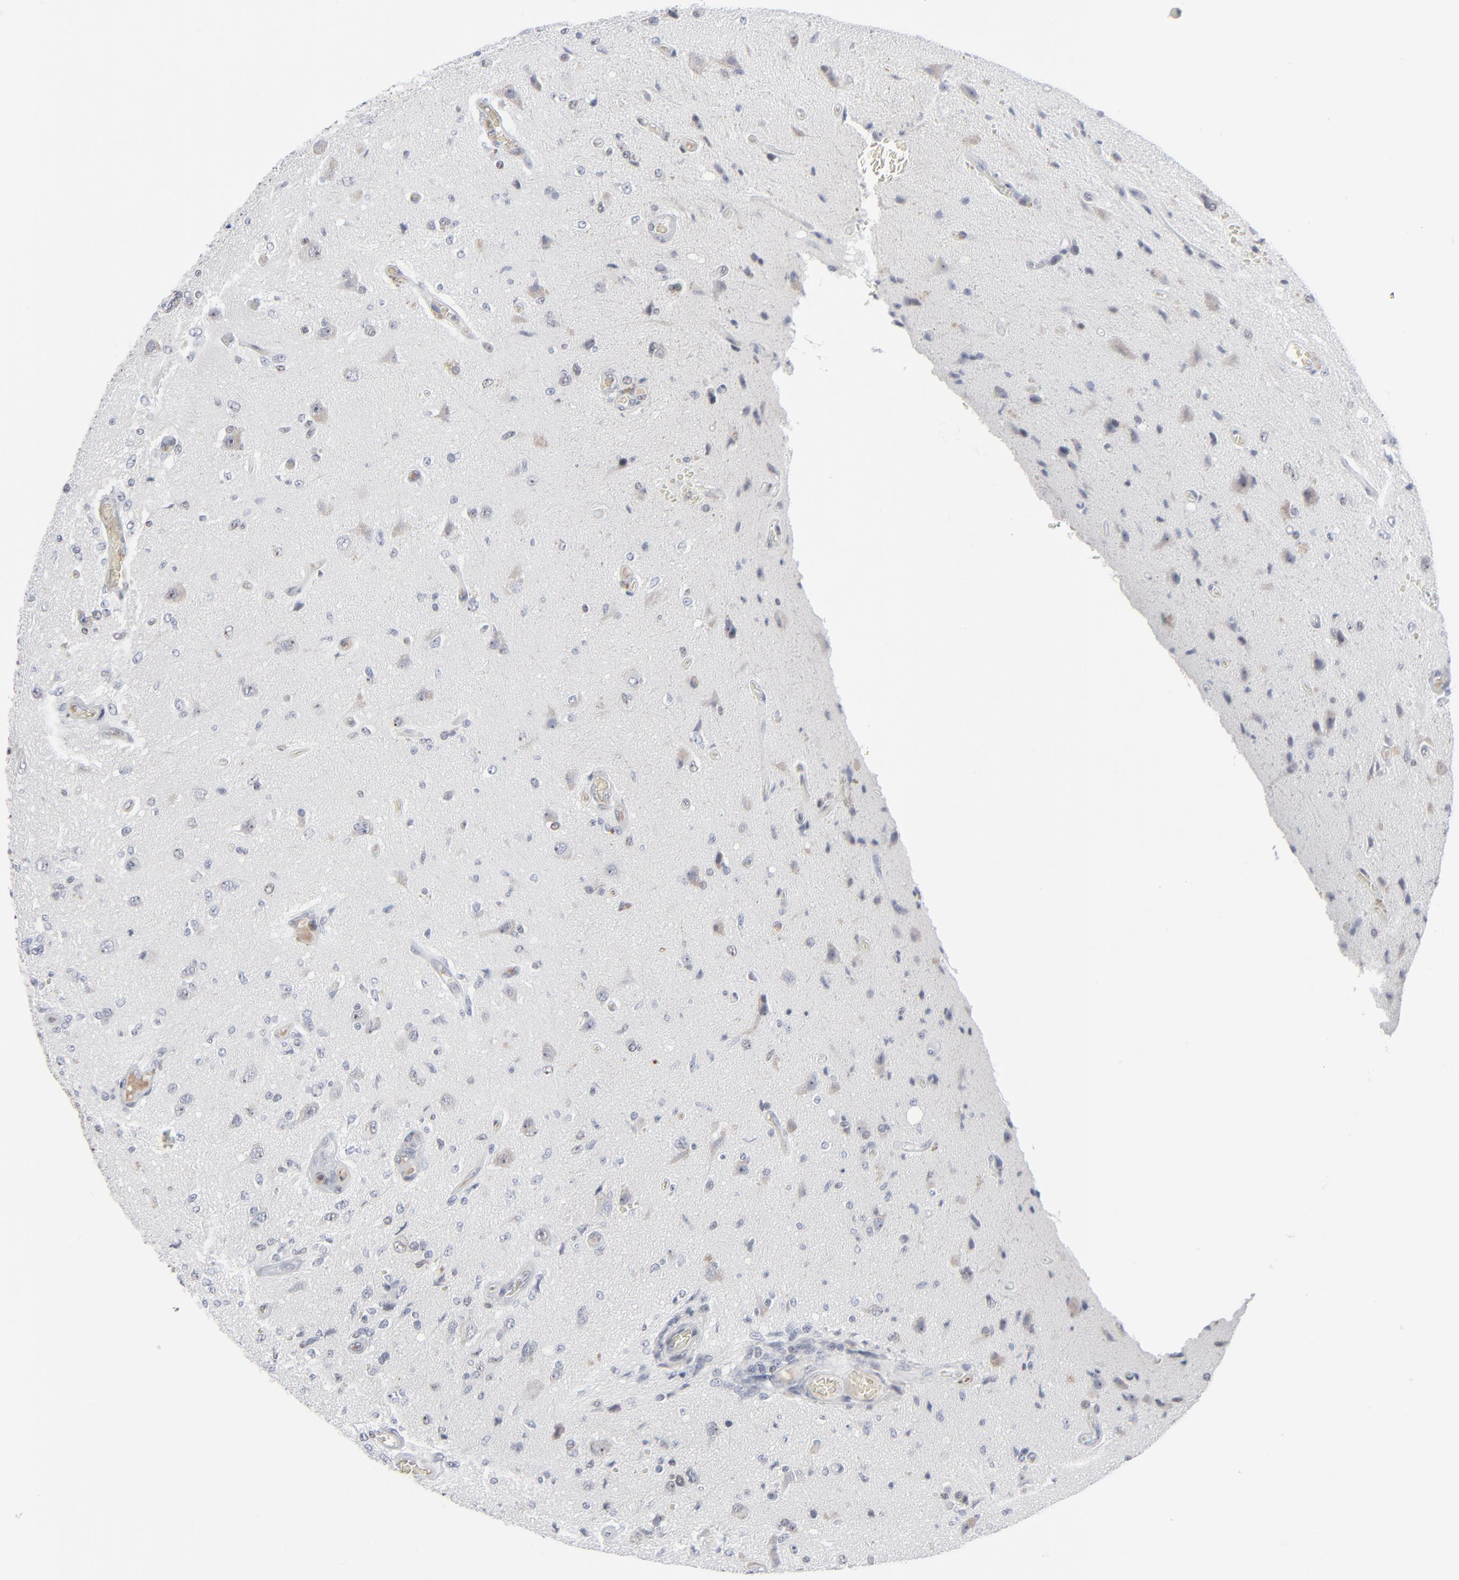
{"staining": {"intensity": "weak", "quantity": "<25%", "location": "cytoplasmic/membranous"}, "tissue": "glioma", "cell_type": "Tumor cells", "image_type": "cancer", "snomed": [{"axis": "morphology", "description": "Normal tissue, NOS"}, {"axis": "morphology", "description": "Glioma, malignant, High grade"}, {"axis": "topography", "description": "Cerebral cortex"}], "caption": "The micrograph displays no significant expression in tumor cells of glioma. (Stains: DAB (3,3'-diaminobenzidine) immunohistochemistry (IHC) with hematoxylin counter stain, Microscopy: brightfield microscopy at high magnification).", "gene": "MPHOSPH6", "patient": {"sex": "male", "age": 77}}